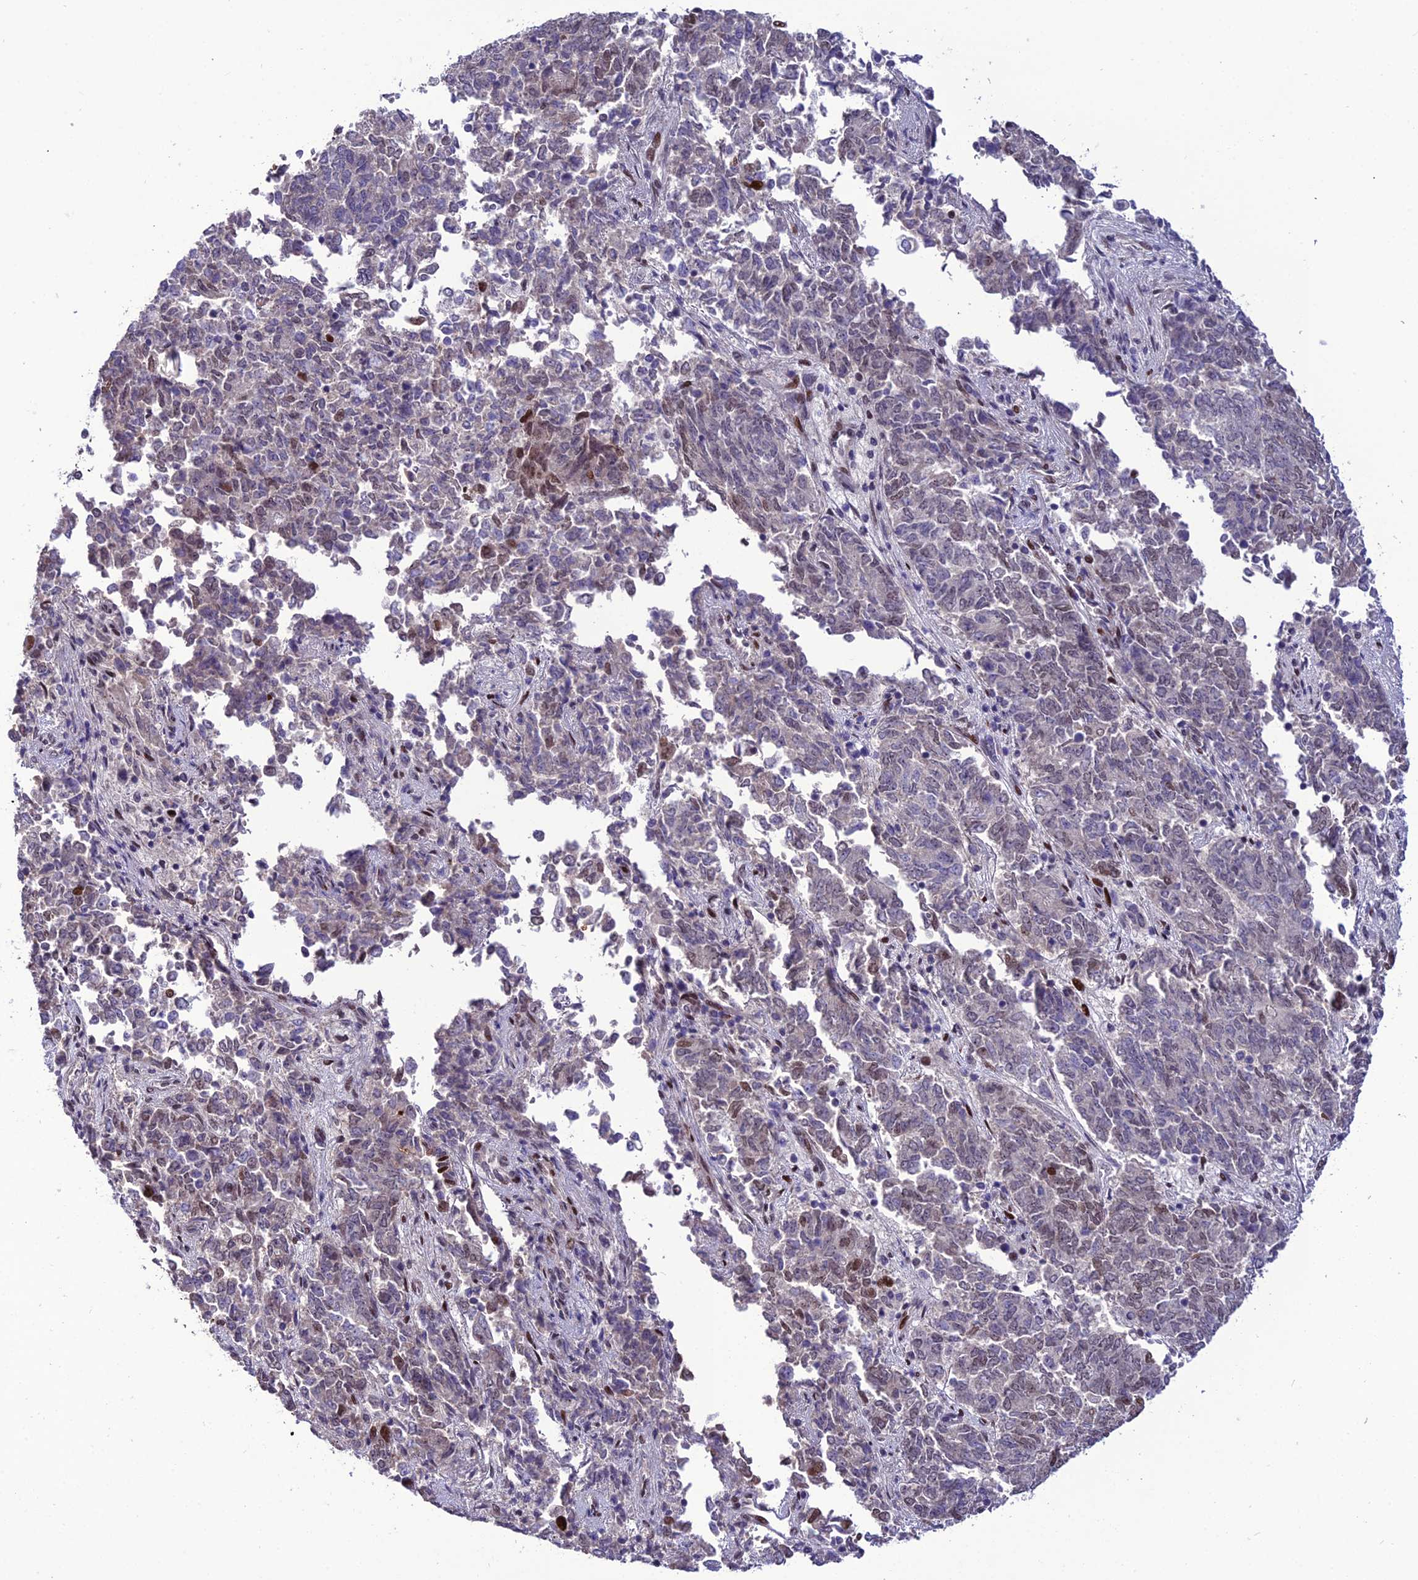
{"staining": {"intensity": "weak", "quantity": "<25%", "location": "nuclear"}, "tissue": "endometrial cancer", "cell_type": "Tumor cells", "image_type": "cancer", "snomed": [{"axis": "morphology", "description": "Adenocarcinoma, NOS"}, {"axis": "topography", "description": "Endometrium"}], "caption": "A histopathology image of human adenocarcinoma (endometrial) is negative for staining in tumor cells. The staining is performed using DAB brown chromogen with nuclei counter-stained in using hematoxylin.", "gene": "ZNF707", "patient": {"sex": "female", "age": 80}}